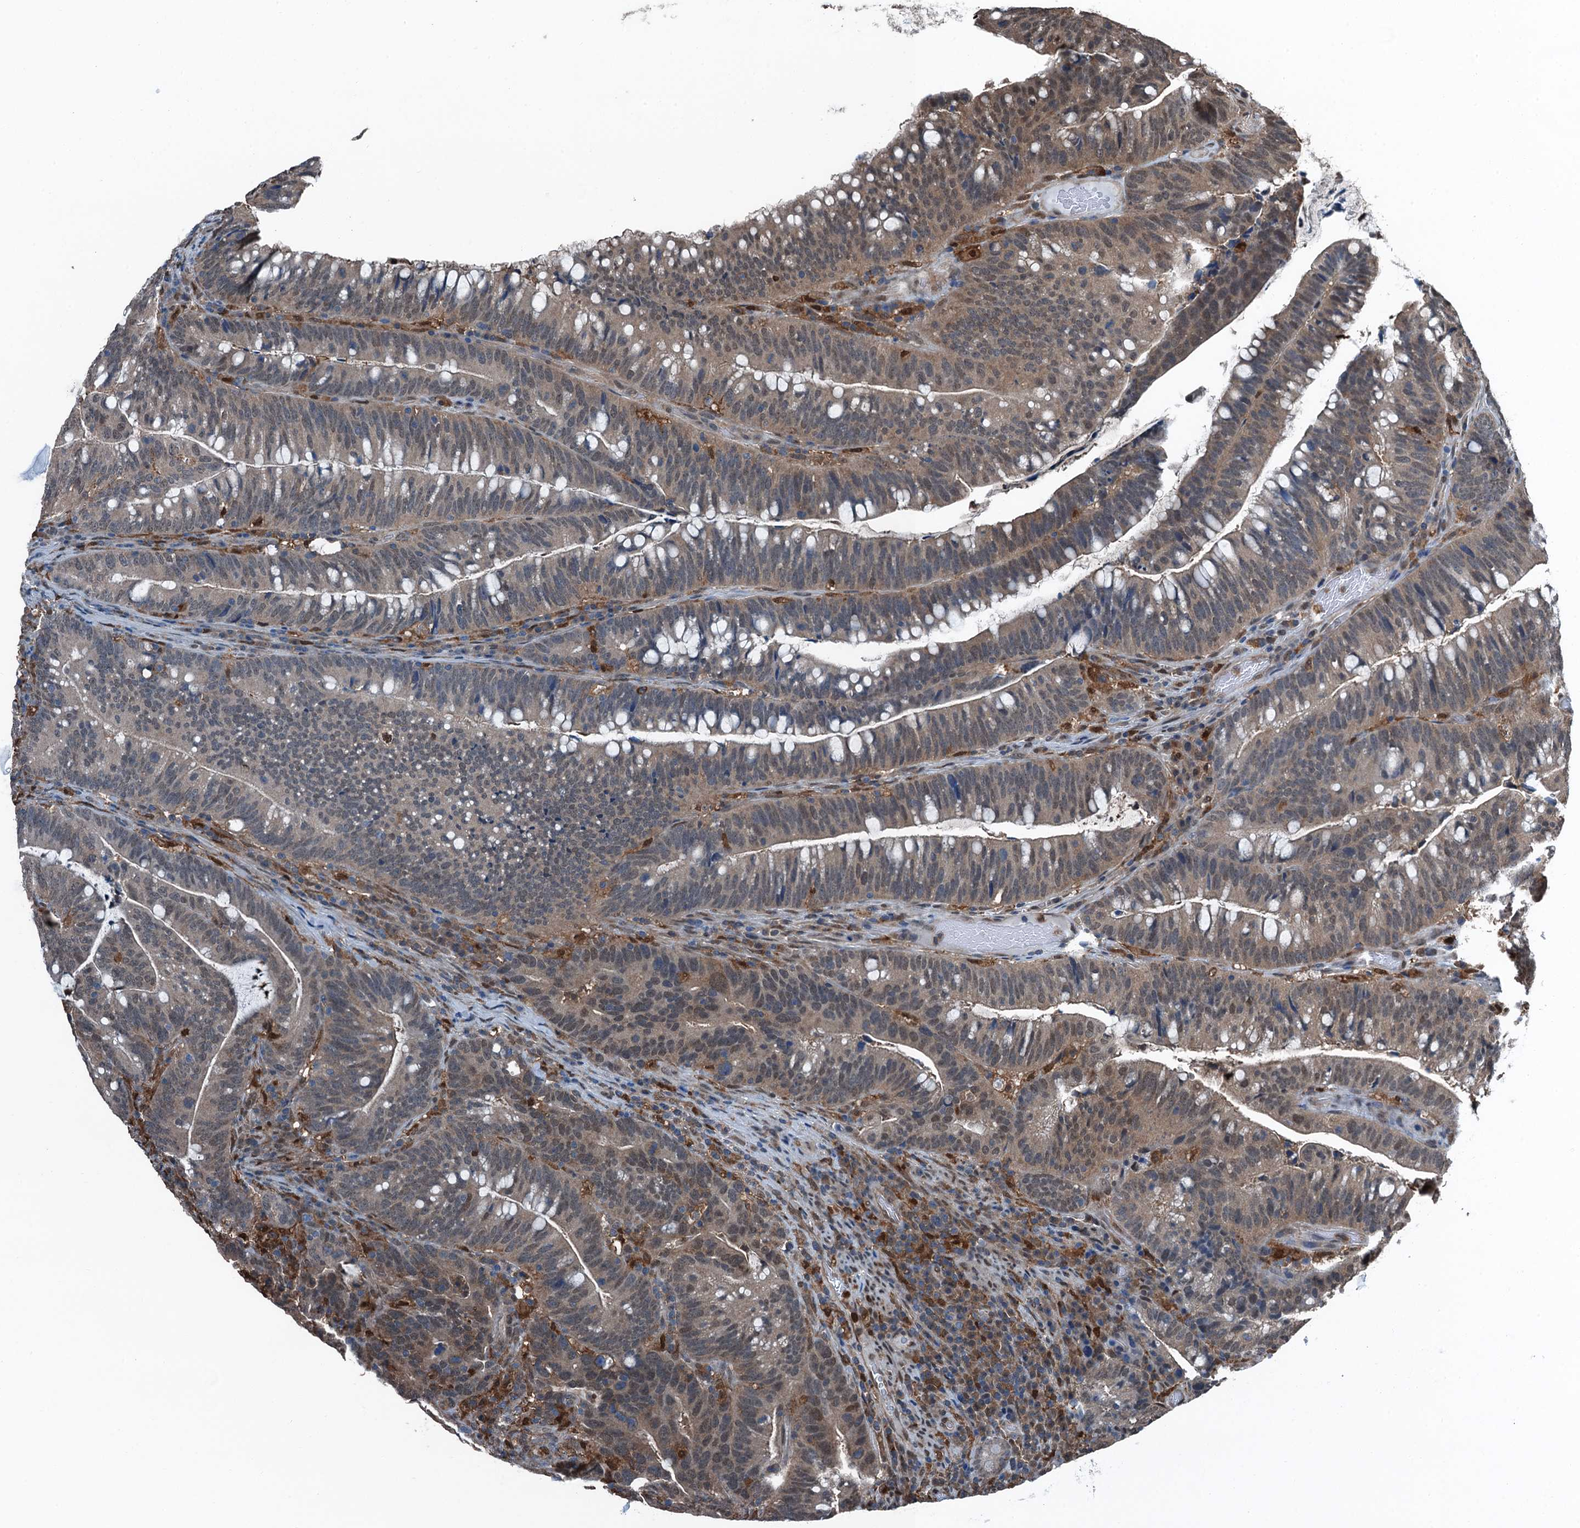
{"staining": {"intensity": "weak", "quantity": "25%-75%", "location": "cytoplasmic/membranous"}, "tissue": "colorectal cancer", "cell_type": "Tumor cells", "image_type": "cancer", "snomed": [{"axis": "morphology", "description": "Adenocarcinoma, NOS"}, {"axis": "topography", "description": "Colon"}], "caption": "This is a photomicrograph of immunohistochemistry (IHC) staining of colorectal adenocarcinoma, which shows weak expression in the cytoplasmic/membranous of tumor cells.", "gene": "RNH1", "patient": {"sex": "female", "age": 66}}